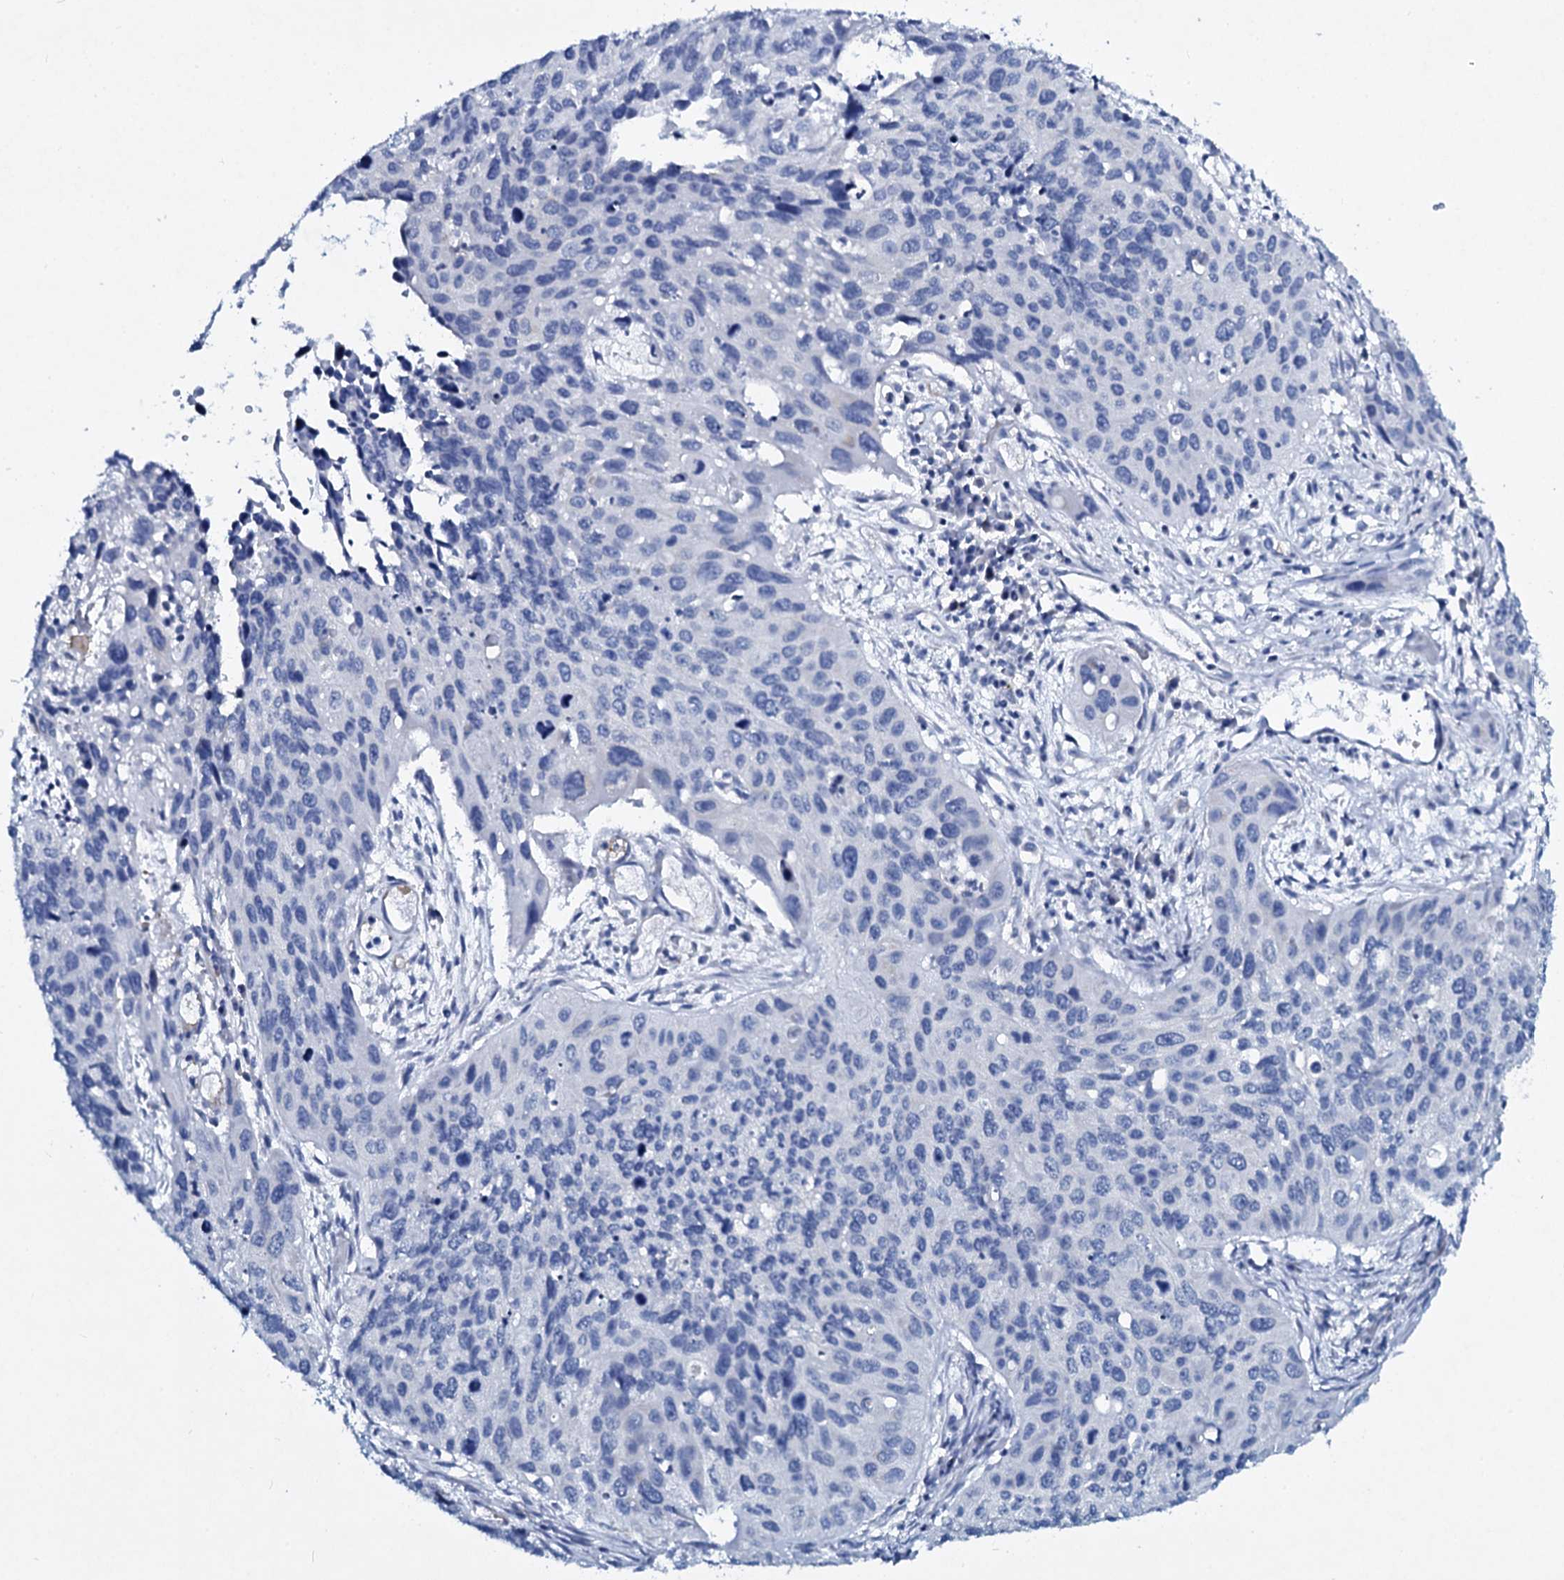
{"staining": {"intensity": "negative", "quantity": "none", "location": "none"}, "tissue": "cervical cancer", "cell_type": "Tumor cells", "image_type": "cancer", "snomed": [{"axis": "morphology", "description": "Squamous cell carcinoma, NOS"}, {"axis": "topography", "description": "Cervix"}], "caption": "IHC of human cervical cancer exhibits no positivity in tumor cells.", "gene": "TPGS2", "patient": {"sex": "female", "age": 55}}